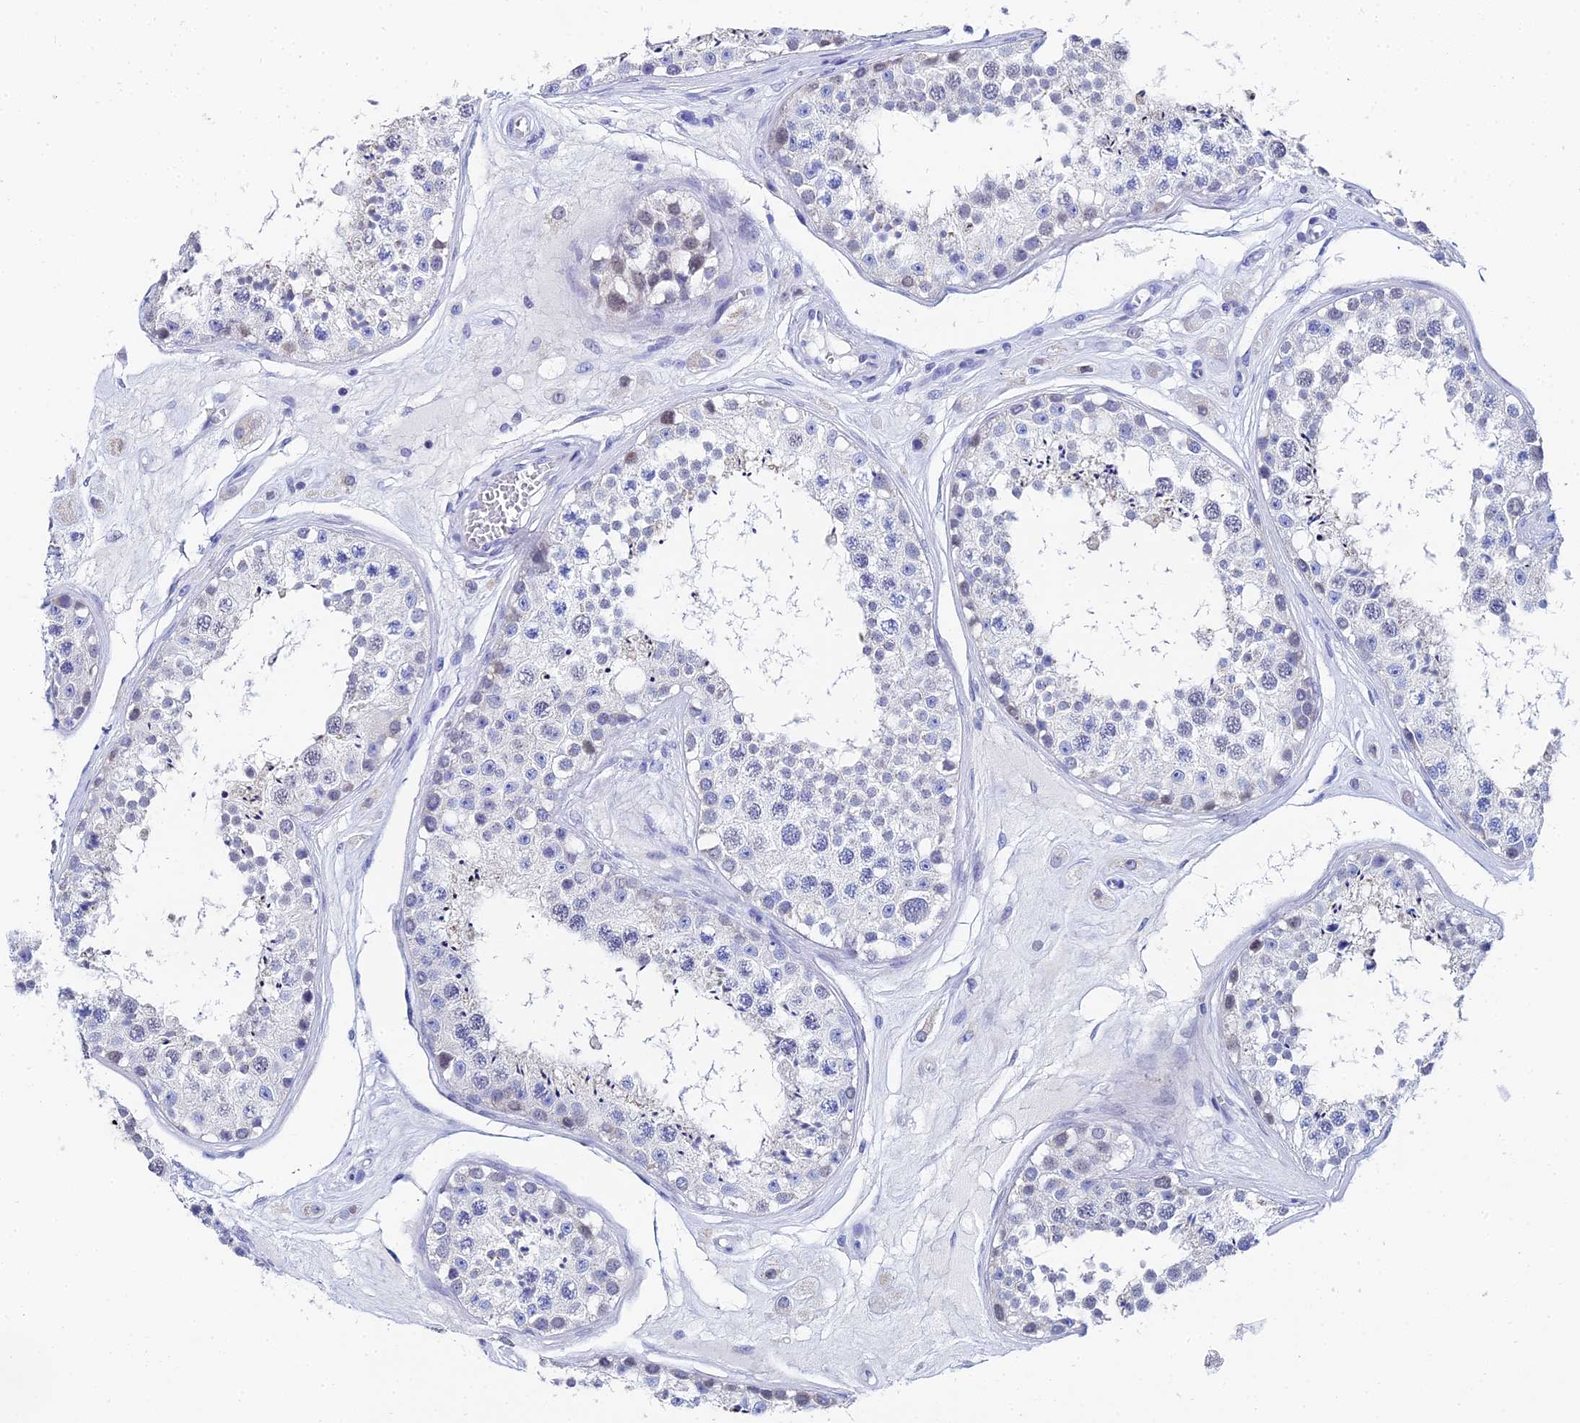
{"staining": {"intensity": "negative", "quantity": "none", "location": "none"}, "tissue": "testis", "cell_type": "Cells in seminiferous ducts", "image_type": "normal", "snomed": [{"axis": "morphology", "description": "Normal tissue, NOS"}, {"axis": "topography", "description": "Testis"}], "caption": "The IHC micrograph has no significant staining in cells in seminiferous ducts of testis. Nuclei are stained in blue.", "gene": "OCM2", "patient": {"sex": "male", "age": 25}}